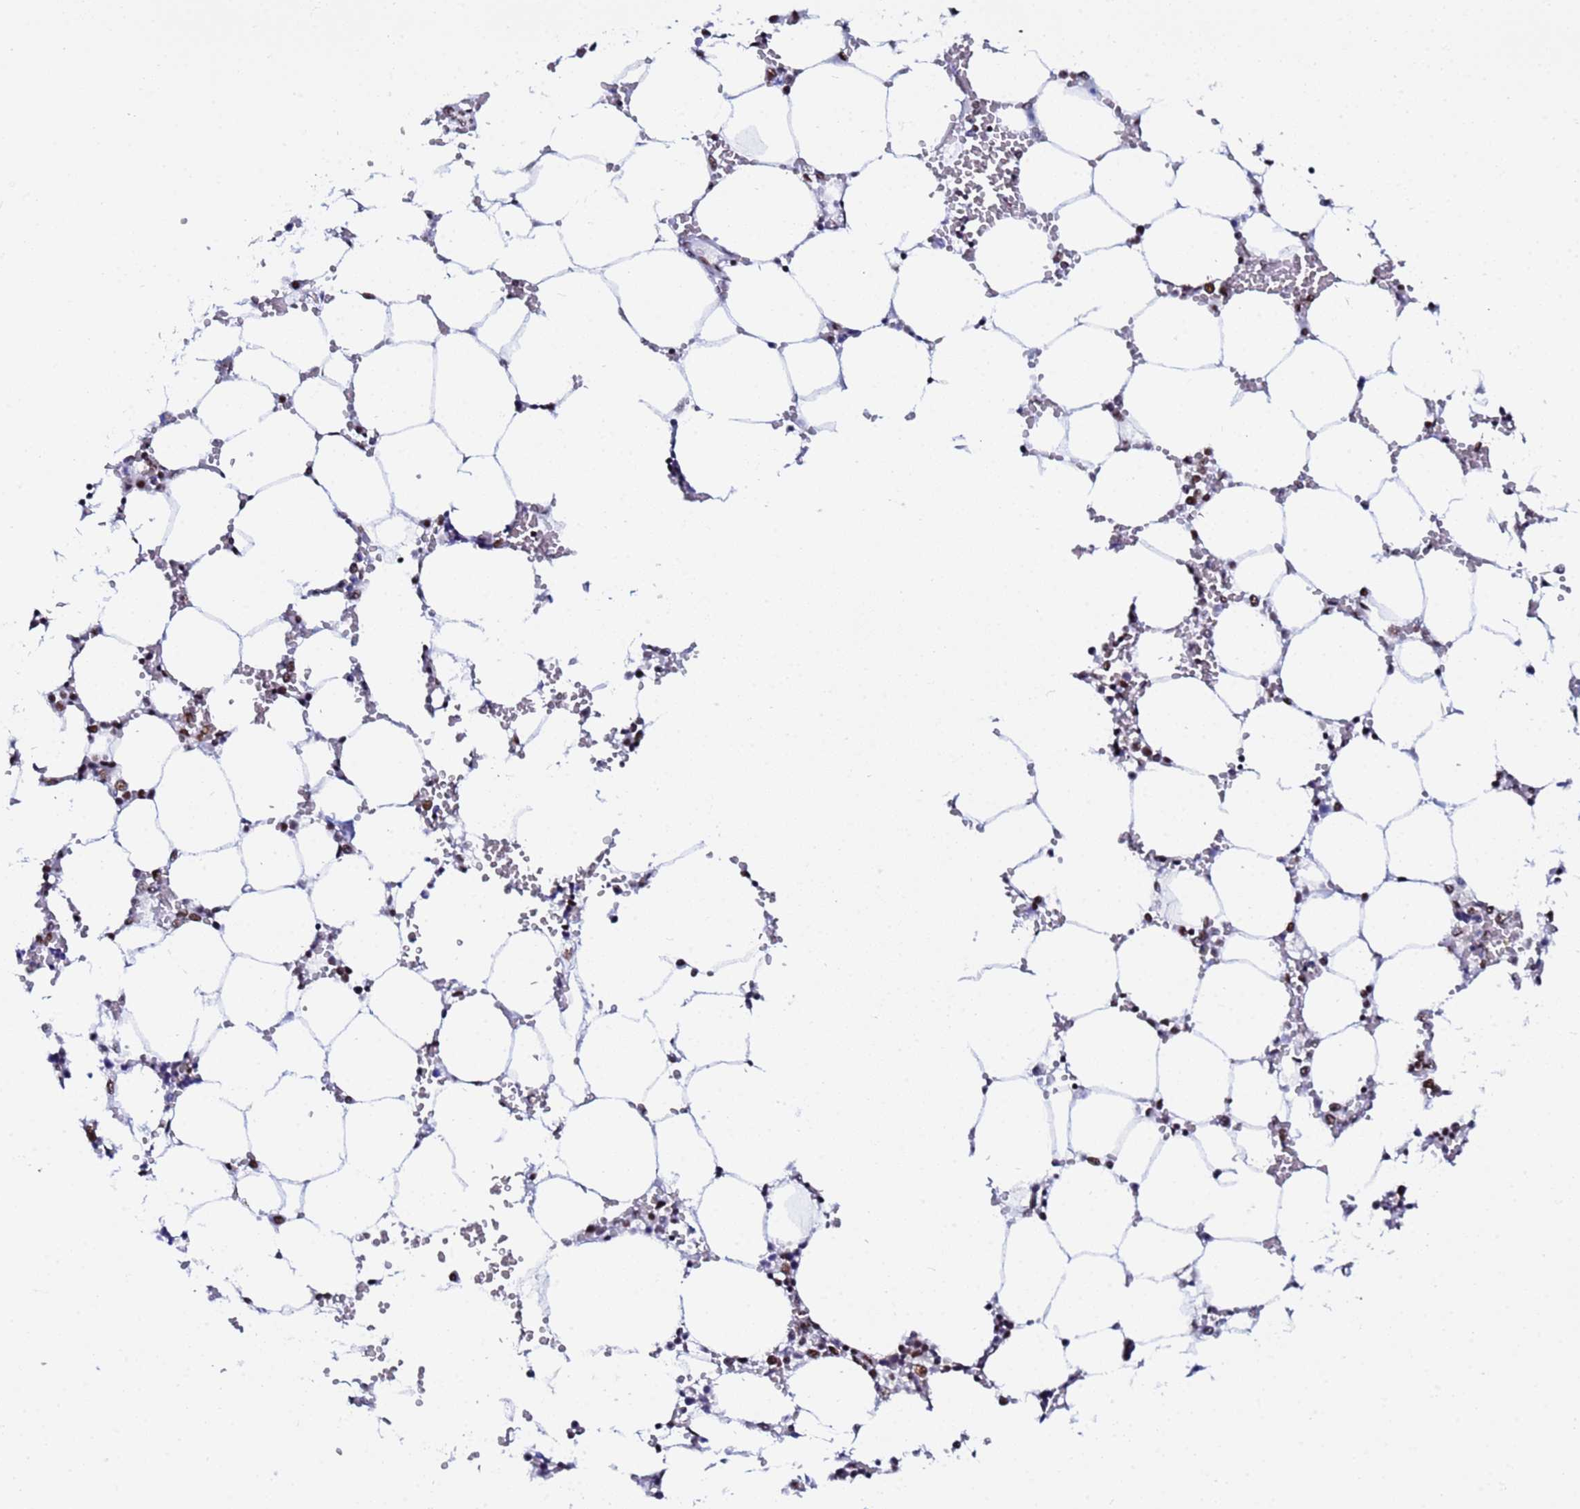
{"staining": {"intensity": "moderate", "quantity": "25%-75%", "location": "nuclear"}, "tissue": "bone marrow", "cell_type": "Hematopoietic cells", "image_type": "normal", "snomed": [{"axis": "morphology", "description": "Normal tissue, NOS"}, {"axis": "topography", "description": "Bone marrow"}], "caption": "A high-resolution photomicrograph shows IHC staining of normal bone marrow, which demonstrates moderate nuclear staining in about 25%-75% of hematopoietic cells. (DAB IHC, brown staining for protein, blue staining for nuclei).", "gene": "SNRPA1", "patient": {"sex": "male", "age": 64}}